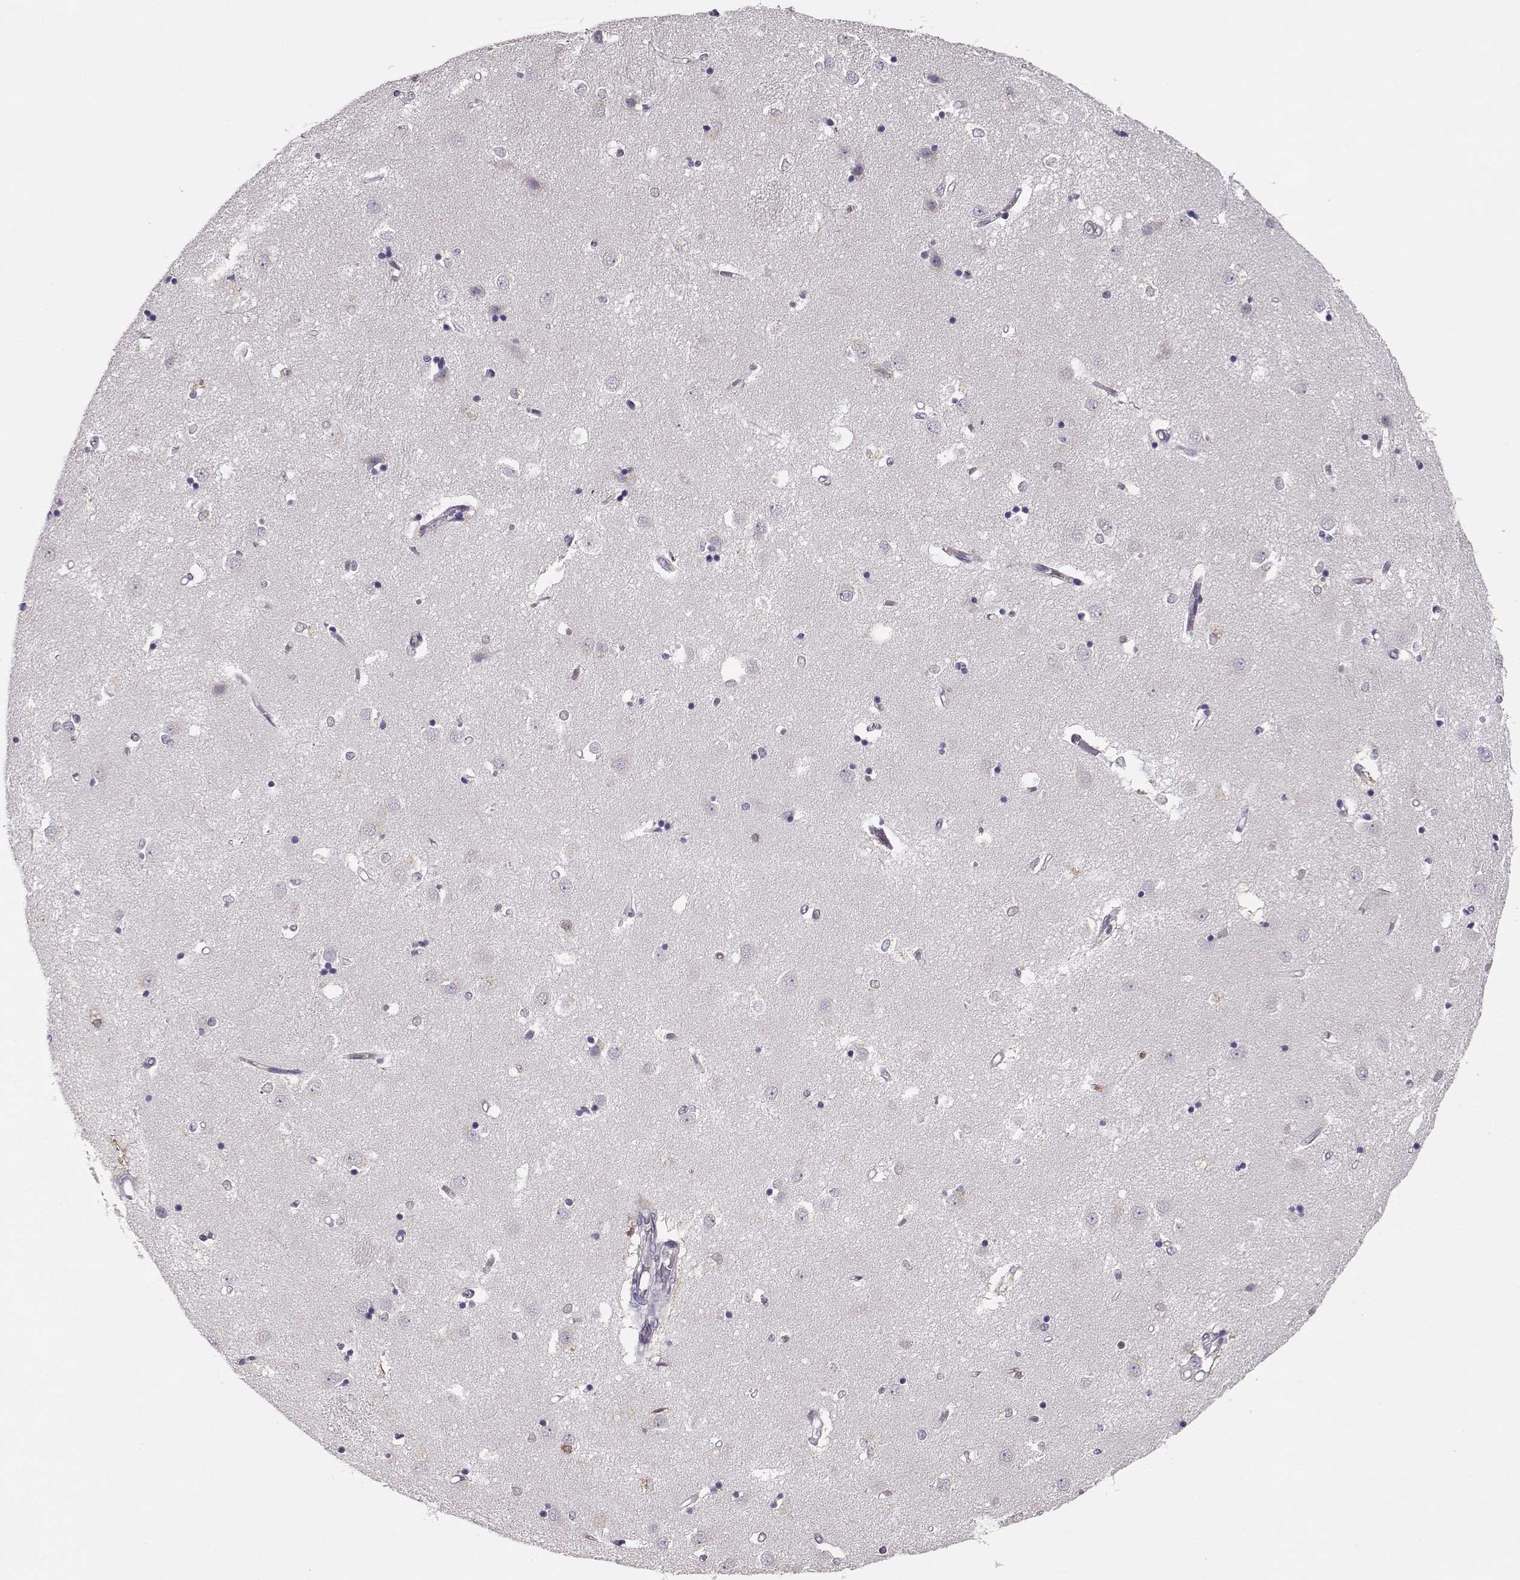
{"staining": {"intensity": "negative", "quantity": "none", "location": "none"}, "tissue": "caudate", "cell_type": "Glial cells", "image_type": "normal", "snomed": [{"axis": "morphology", "description": "Normal tissue, NOS"}, {"axis": "topography", "description": "Lateral ventricle wall"}], "caption": "This image is of unremarkable caudate stained with IHC to label a protein in brown with the nuclei are counter-stained blue. There is no staining in glial cells. The staining was performed using DAB (3,3'-diaminobenzidine) to visualize the protein expression in brown, while the nuclei were stained in blue with hematoxylin (Magnification: 20x).", "gene": "PNP", "patient": {"sex": "male", "age": 54}}